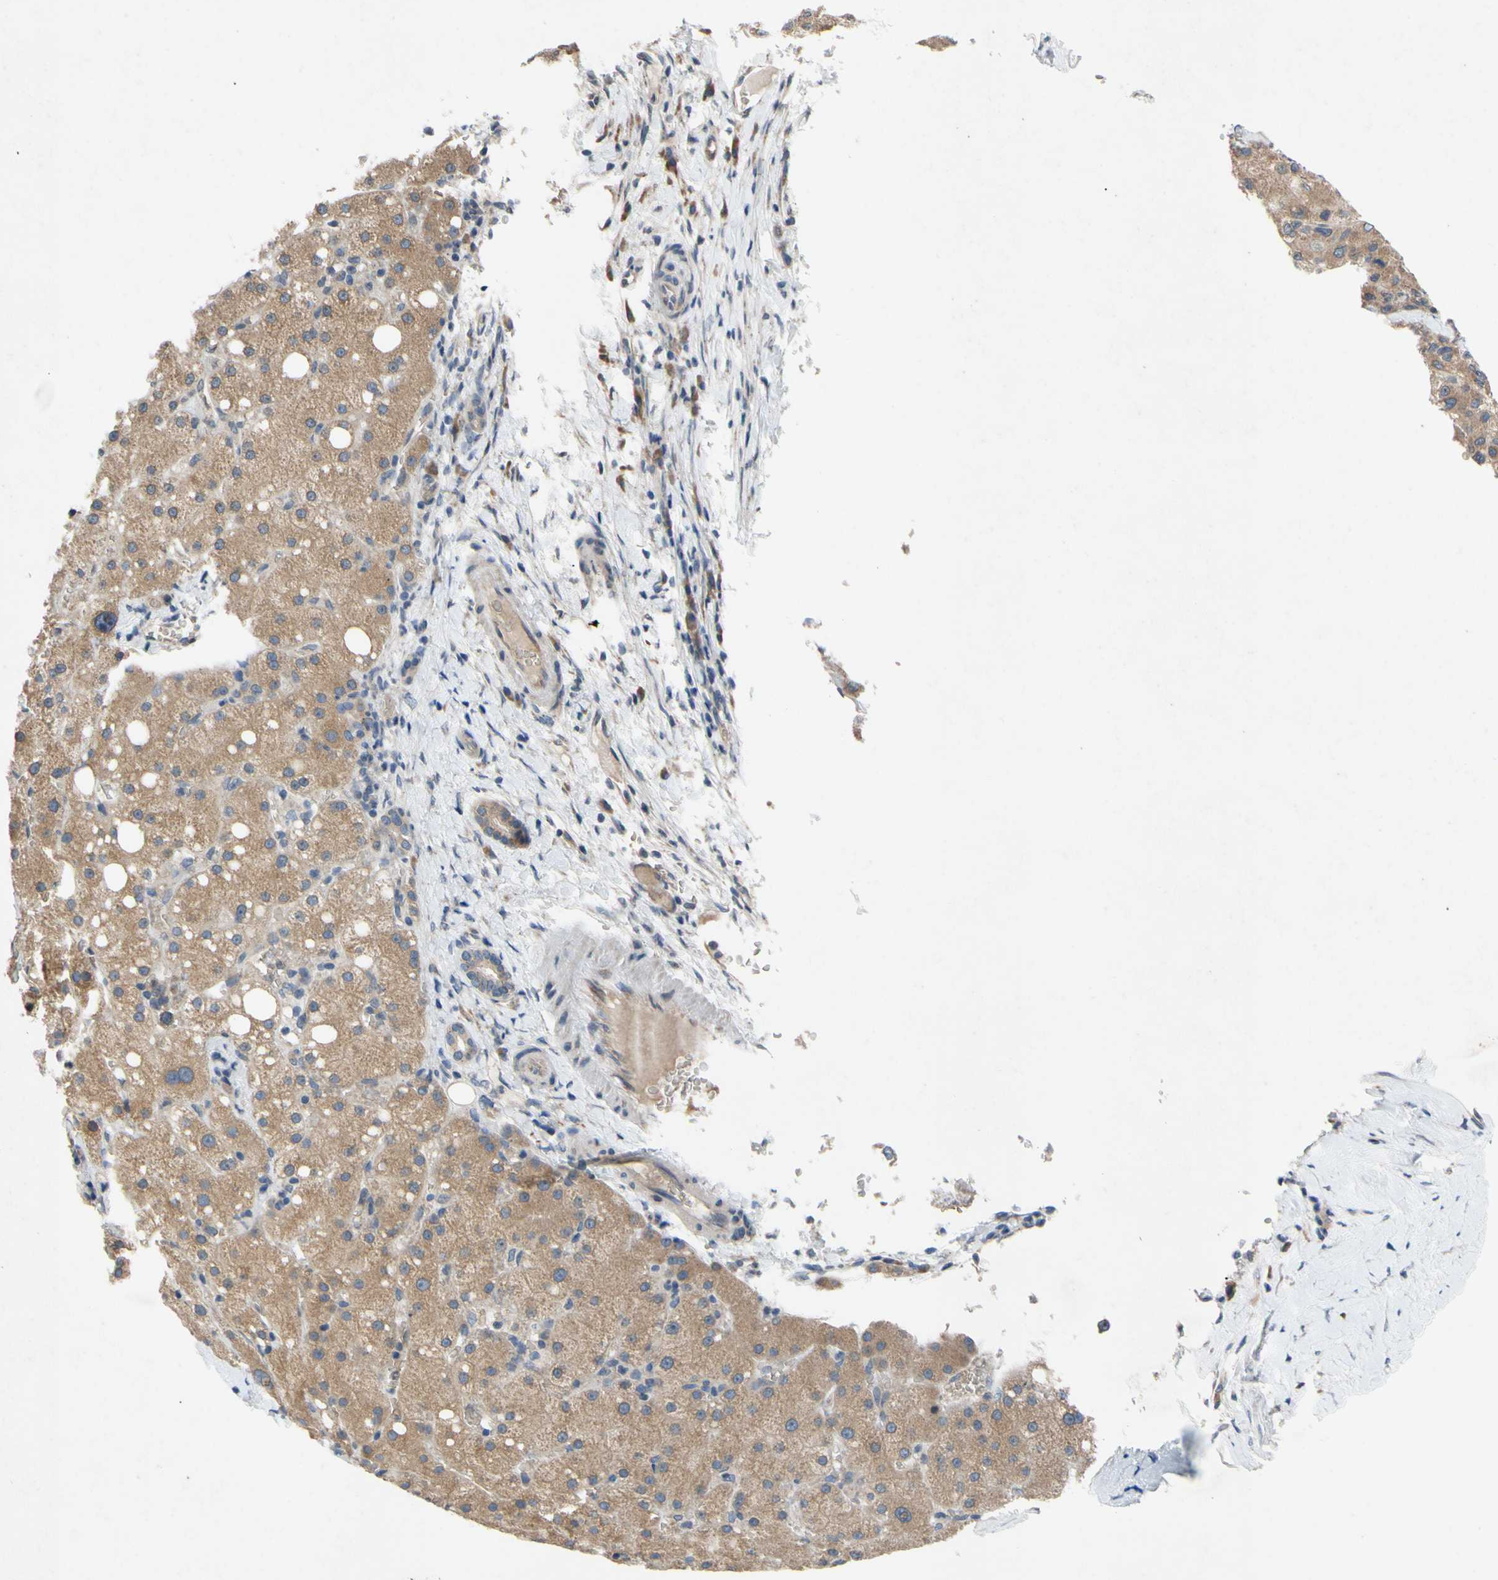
{"staining": {"intensity": "moderate", "quantity": ">75%", "location": "cytoplasmic/membranous"}, "tissue": "liver cancer", "cell_type": "Tumor cells", "image_type": "cancer", "snomed": [{"axis": "morphology", "description": "Carcinoma, Hepatocellular, NOS"}, {"axis": "topography", "description": "Liver"}], "caption": "Liver hepatocellular carcinoma stained with a protein marker displays moderate staining in tumor cells.", "gene": "ADD2", "patient": {"sex": "male", "age": 80}}